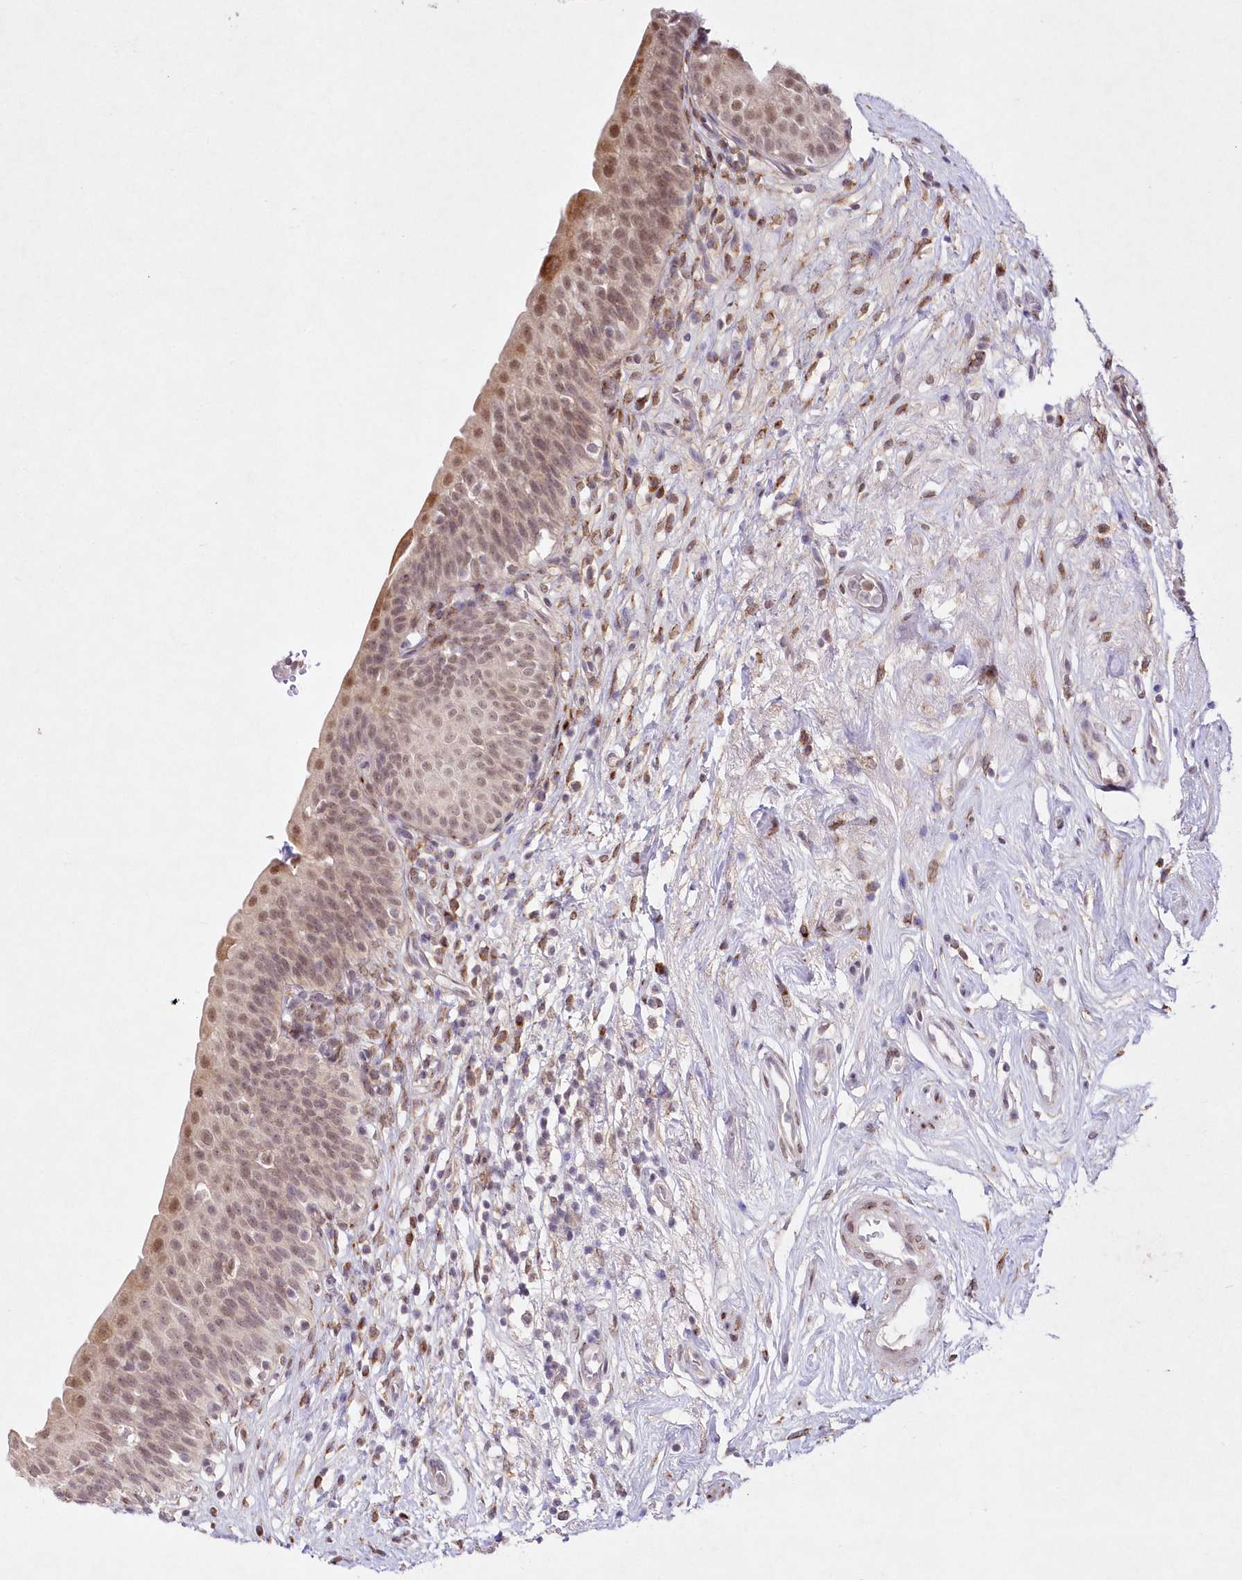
{"staining": {"intensity": "moderate", "quantity": "25%-75%", "location": "nuclear"}, "tissue": "urinary bladder", "cell_type": "Urothelial cells", "image_type": "normal", "snomed": [{"axis": "morphology", "description": "Normal tissue, NOS"}, {"axis": "topography", "description": "Urinary bladder"}], "caption": "Unremarkable urinary bladder displays moderate nuclear expression in about 25%-75% of urothelial cells (brown staining indicates protein expression, while blue staining denotes nuclei)..", "gene": "LDB1", "patient": {"sex": "male", "age": 83}}